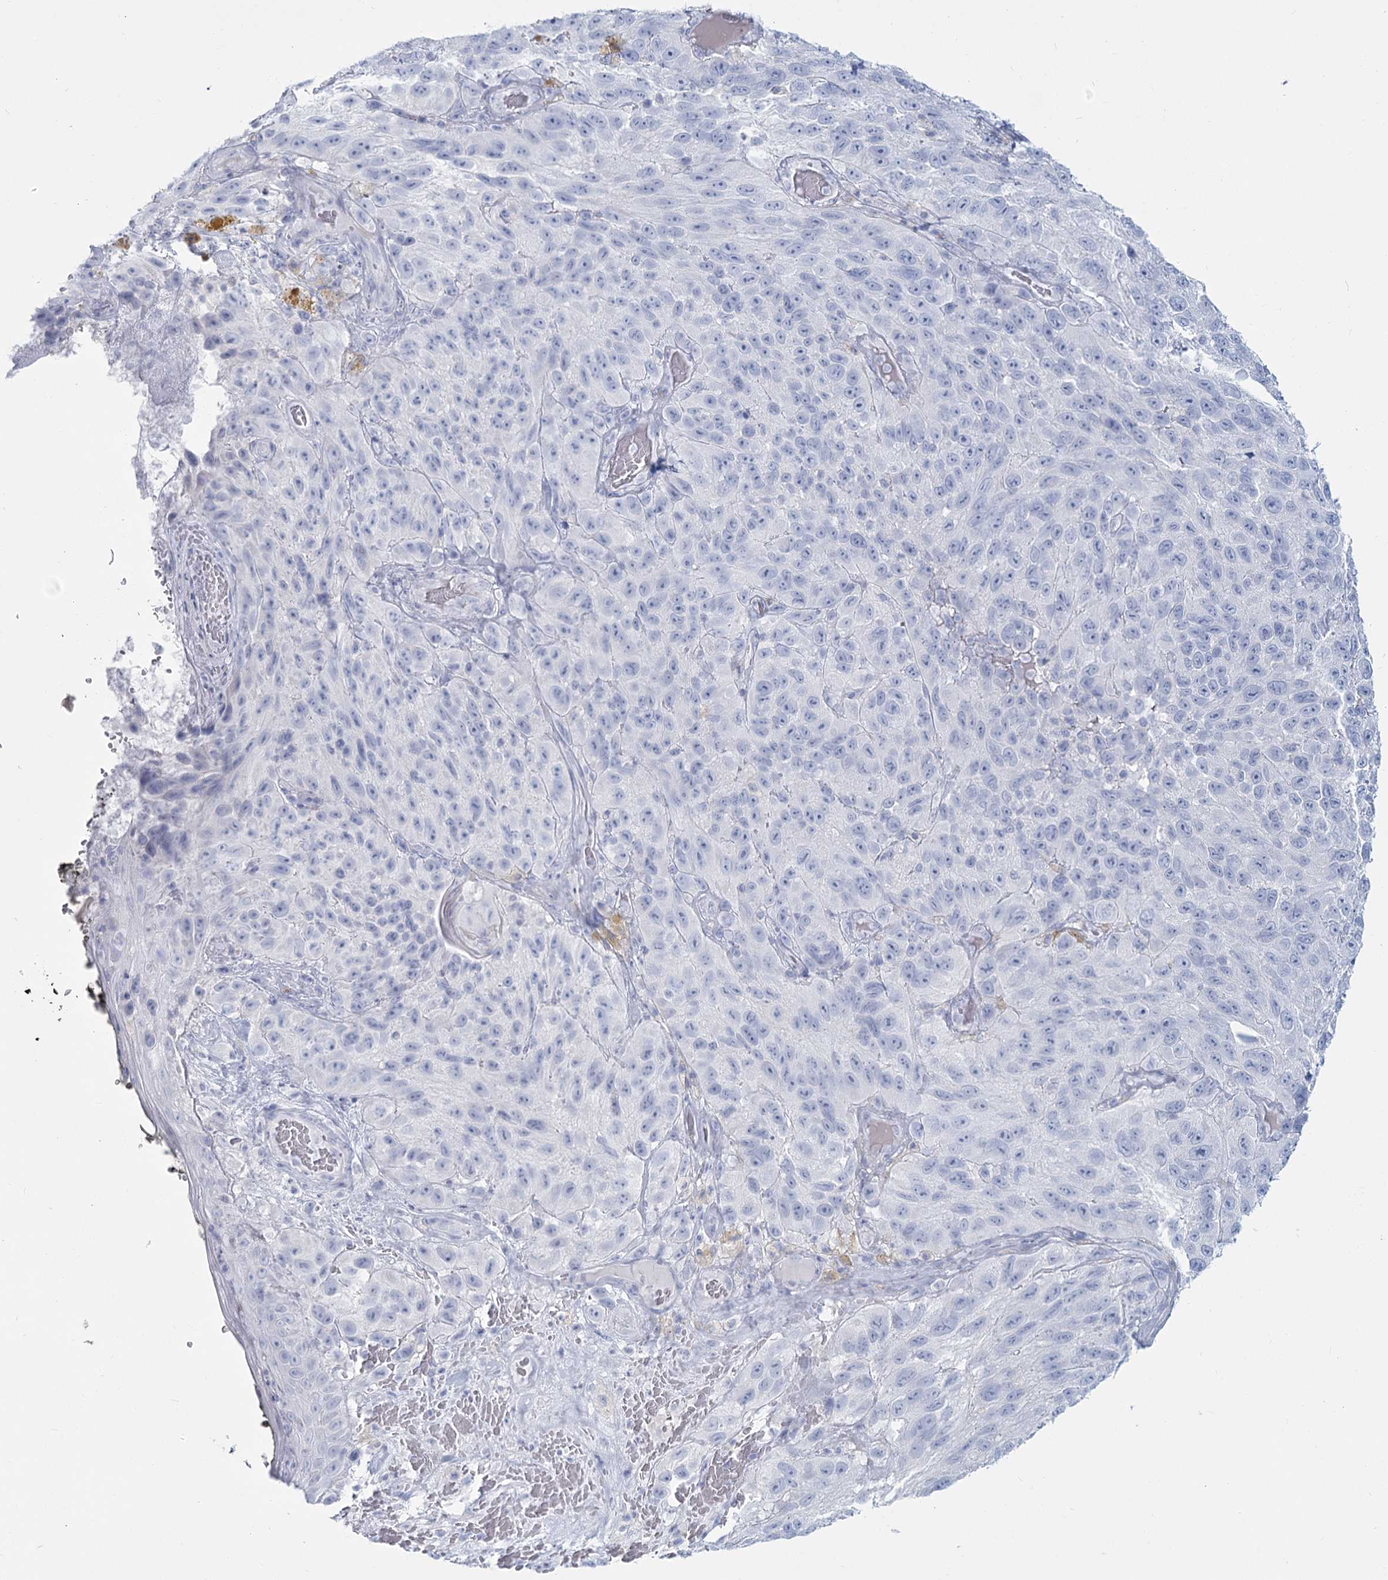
{"staining": {"intensity": "negative", "quantity": "none", "location": "none"}, "tissue": "melanoma", "cell_type": "Tumor cells", "image_type": "cancer", "snomed": [{"axis": "morphology", "description": "Malignant melanoma, NOS"}, {"axis": "topography", "description": "Skin"}], "caption": "IHC image of malignant melanoma stained for a protein (brown), which exhibits no positivity in tumor cells.", "gene": "SLC6A19", "patient": {"sex": "female", "age": 96}}